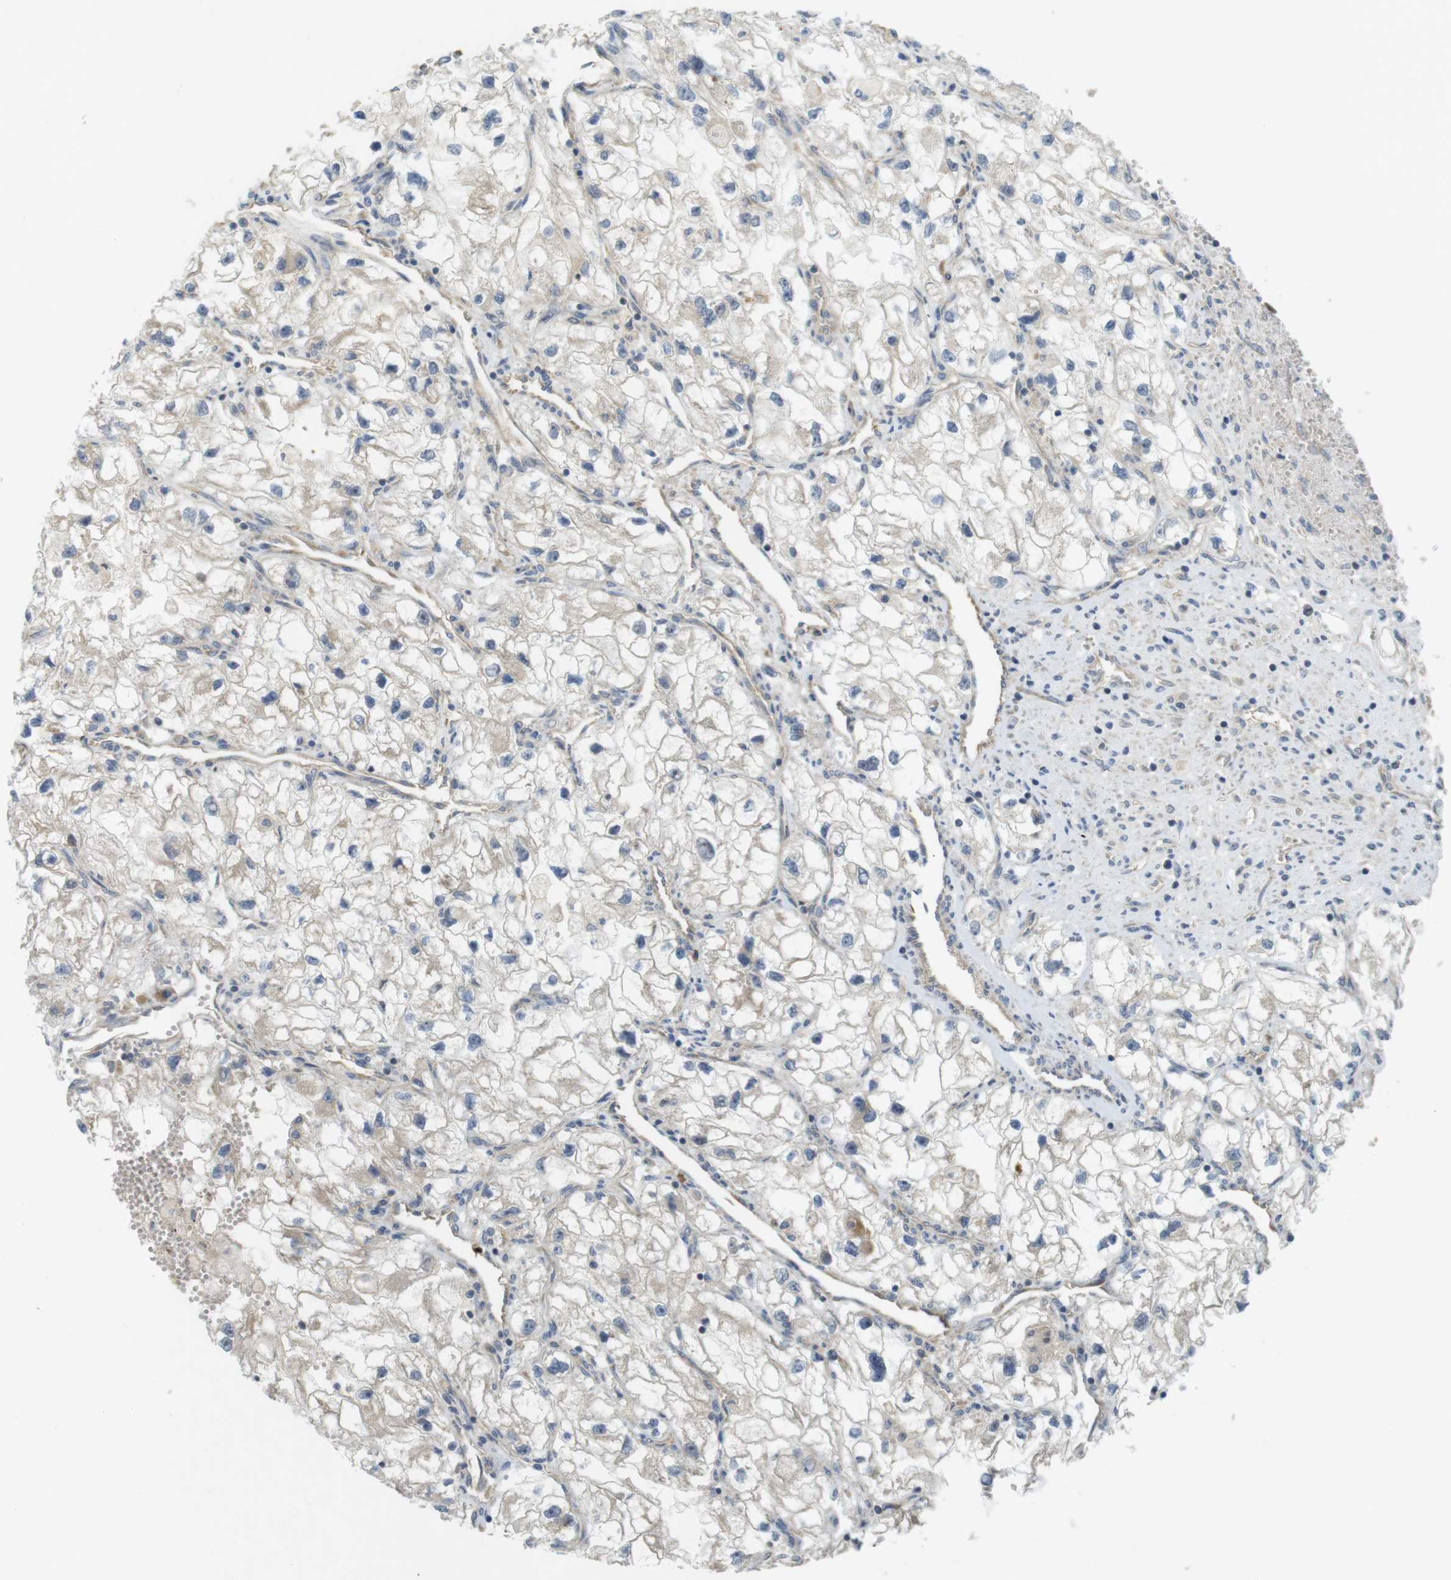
{"staining": {"intensity": "weak", "quantity": "<25%", "location": "cytoplasmic/membranous"}, "tissue": "renal cancer", "cell_type": "Tumor cells", "image_type": "cancer", "snomed": [{"axis": "morphology", "description": "Adenocarcinoma, NOS"}, {"axis": "topography", "description": "Kidney"}], "caption": "Immunohistochemistry photomicrograph of neoplastic tissue: human adenocarcinoma (renal) stained with DAB reveals no significant protein staining in tumor cells.", "gene": "CLTC", "patient": {"sex": "female", "age": 70}}